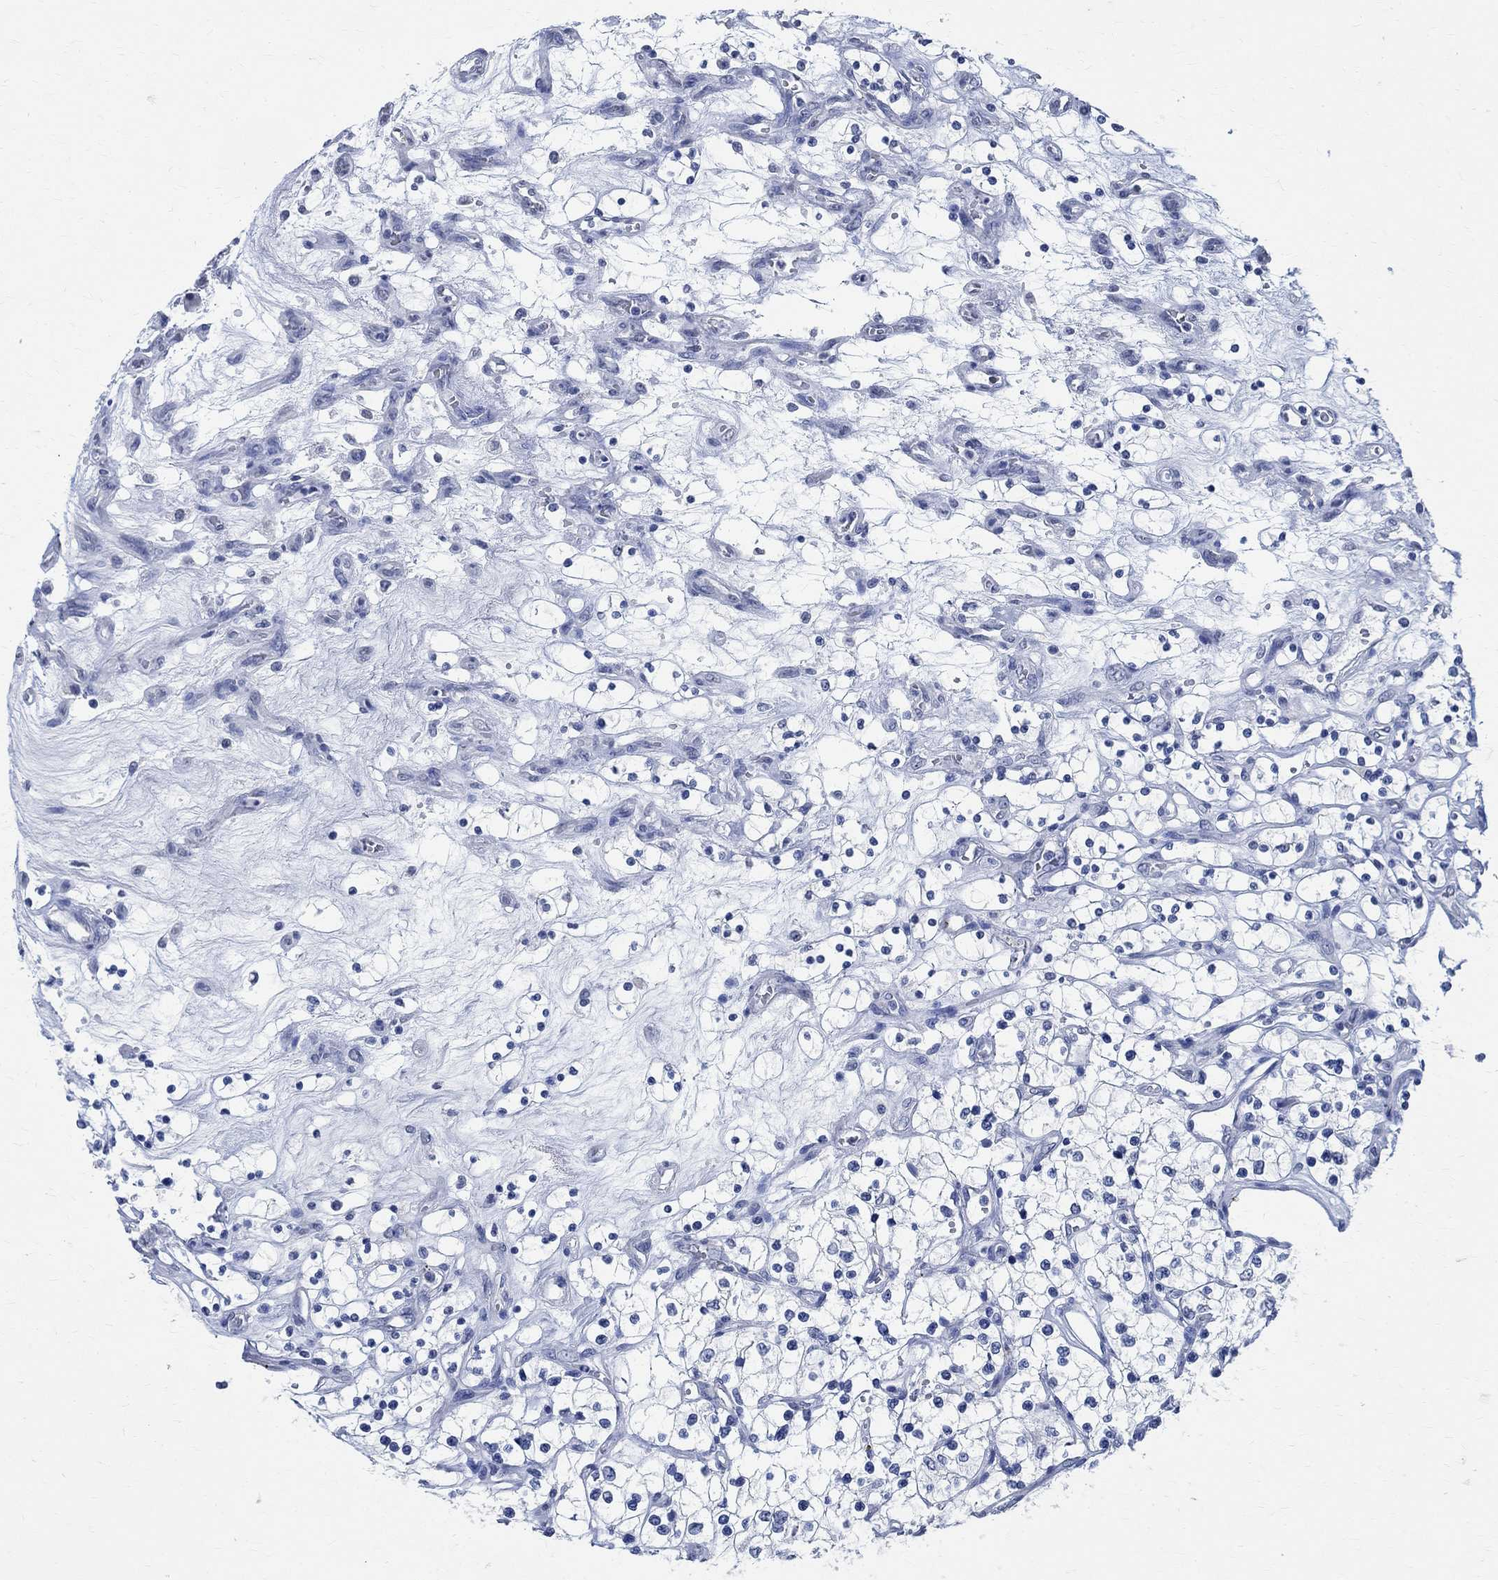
{"staining": {"intensity": "negative", "quantity": "none", "location": "none"}, "tissue": "renal cancer", "cell_type": "Tumor cells", "image_type": "cancer", "snomed": [{"axis": "morphology", "description": "Adenocarcinoma, NOS"}, {"axis": "topography", "description": "Kidney"}], "caption": "High power microscopy photomicrograph of an immunohistochemistry (IHC) histopathology image of renal cancer, revealing no significant staining in tumor cells.", "gene": "TMEM221", "patient": {"sex": "female", "age": 69}}